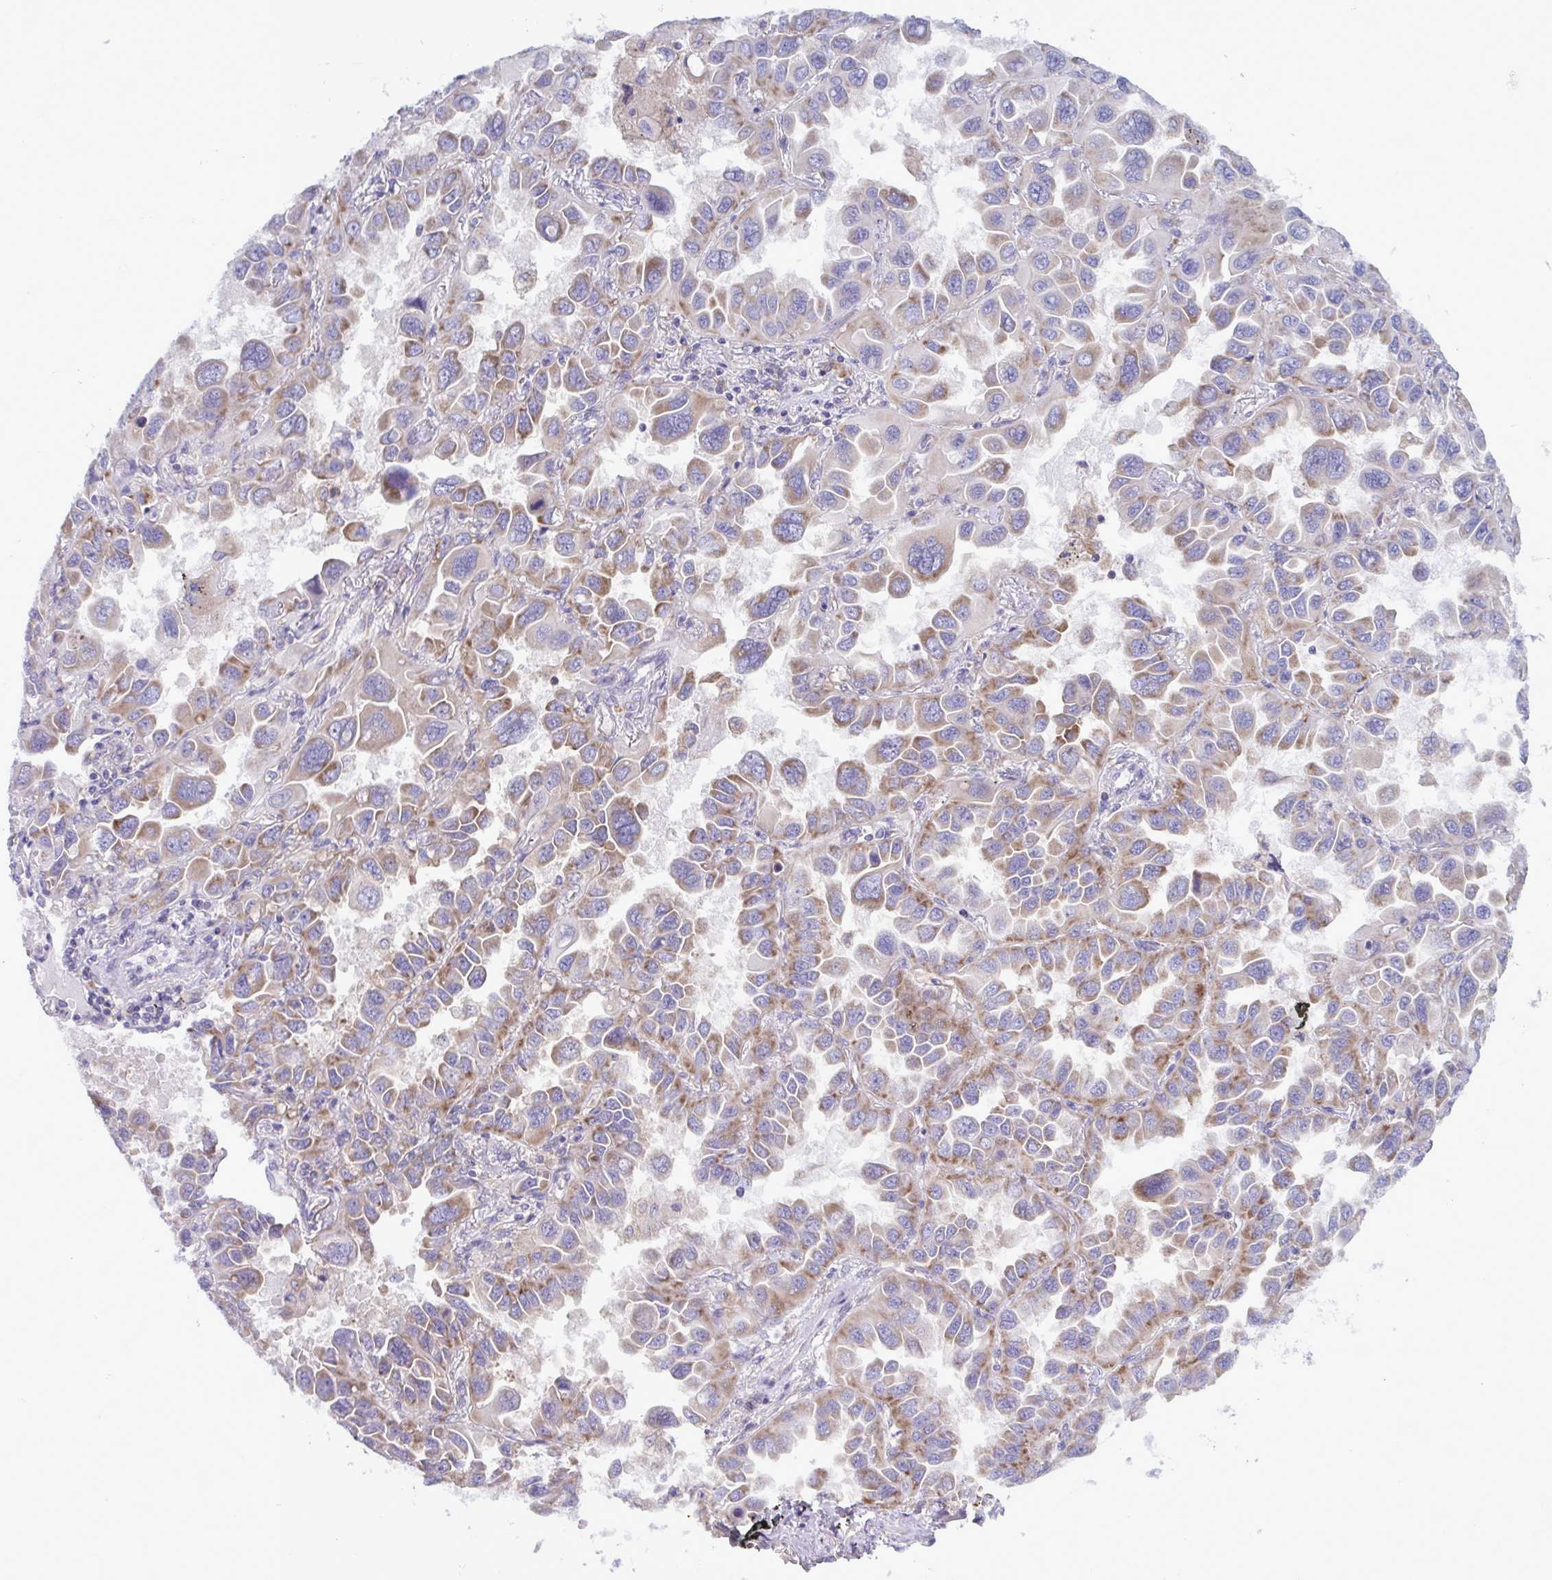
{"staining": {"intensity": "moderate", "quantity": ">75%", "location": "cytoplasmic/membranous"}, "tissue": "lung cancer", "cell_type": "Tumor cells", "image_type": "cancer", "snomed": [{"axis": "morphology", "description": "Adenocarcinoma, NOS"}, {"axis": "topography", "description": "Lung"}], "caption": "Human lung cancer (adenocarcinoma) stained with a protein marker displays moderate staining in tumor cells.", "gene": "RPS16", "patient": {"sex": "male", "age": 64}}